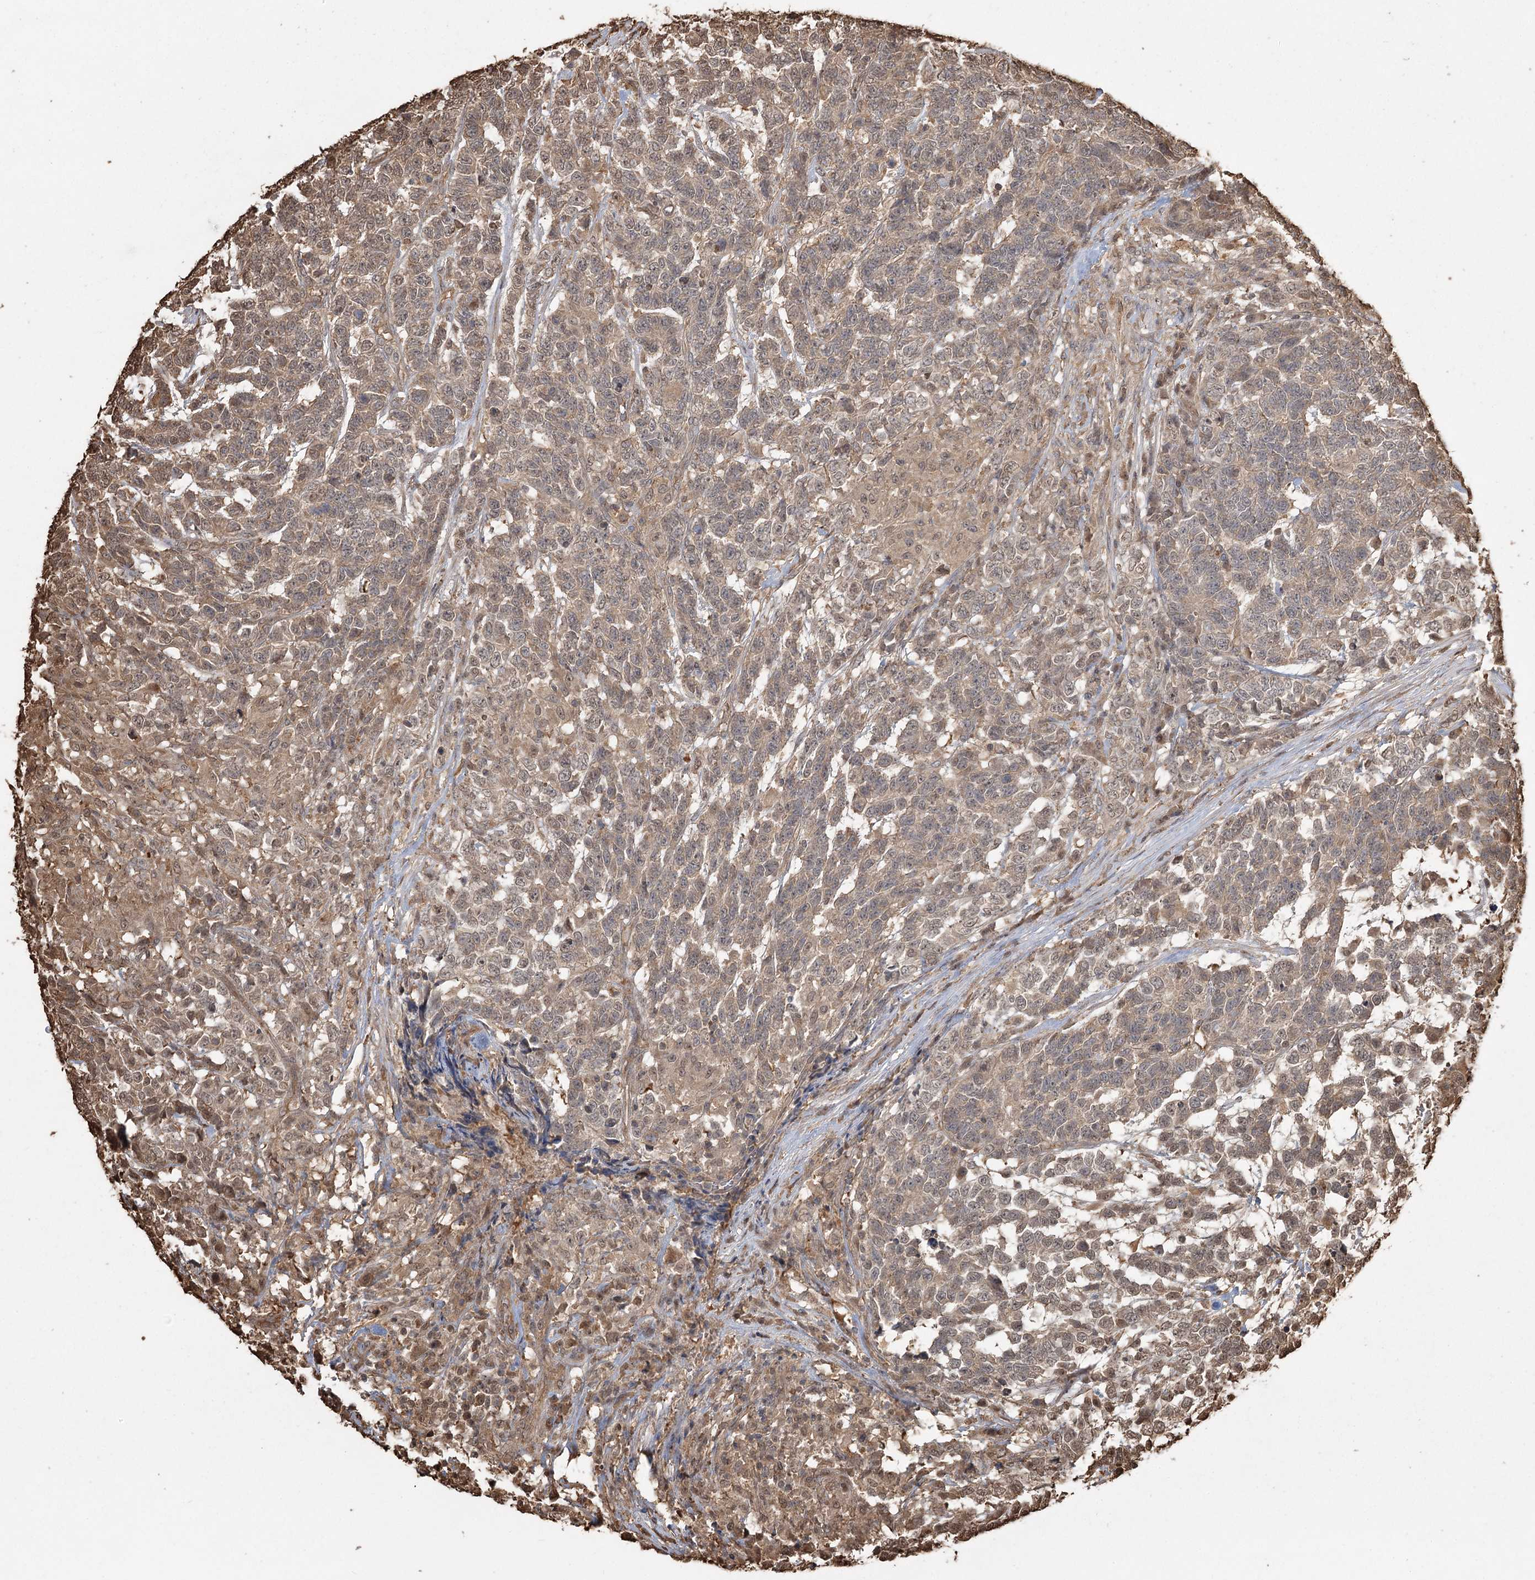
{"staining": {"intensity": "moderate", "quantity": ">75%", "location": "cytoplasmic/membranous,nuclear"}, "tissue": "testis cancer", "cell_type": "Tumor cells", "image_type": "cancer", "snomed": [{"axis": "morphology", "description": "Carcinoma, Embryonal, NOS"}, {"axis": "topography", "description": "Testis"}], "caption": "DAB immunohistochemical staining of testis cancer (embryonal carcinoma) exhibits moderate cytoplasmic/membranous and nuclear protein staining in approximately >75% of tumor cells.", "gene": "PLCH1", "patient": {"sex": "male", "age": 26}}